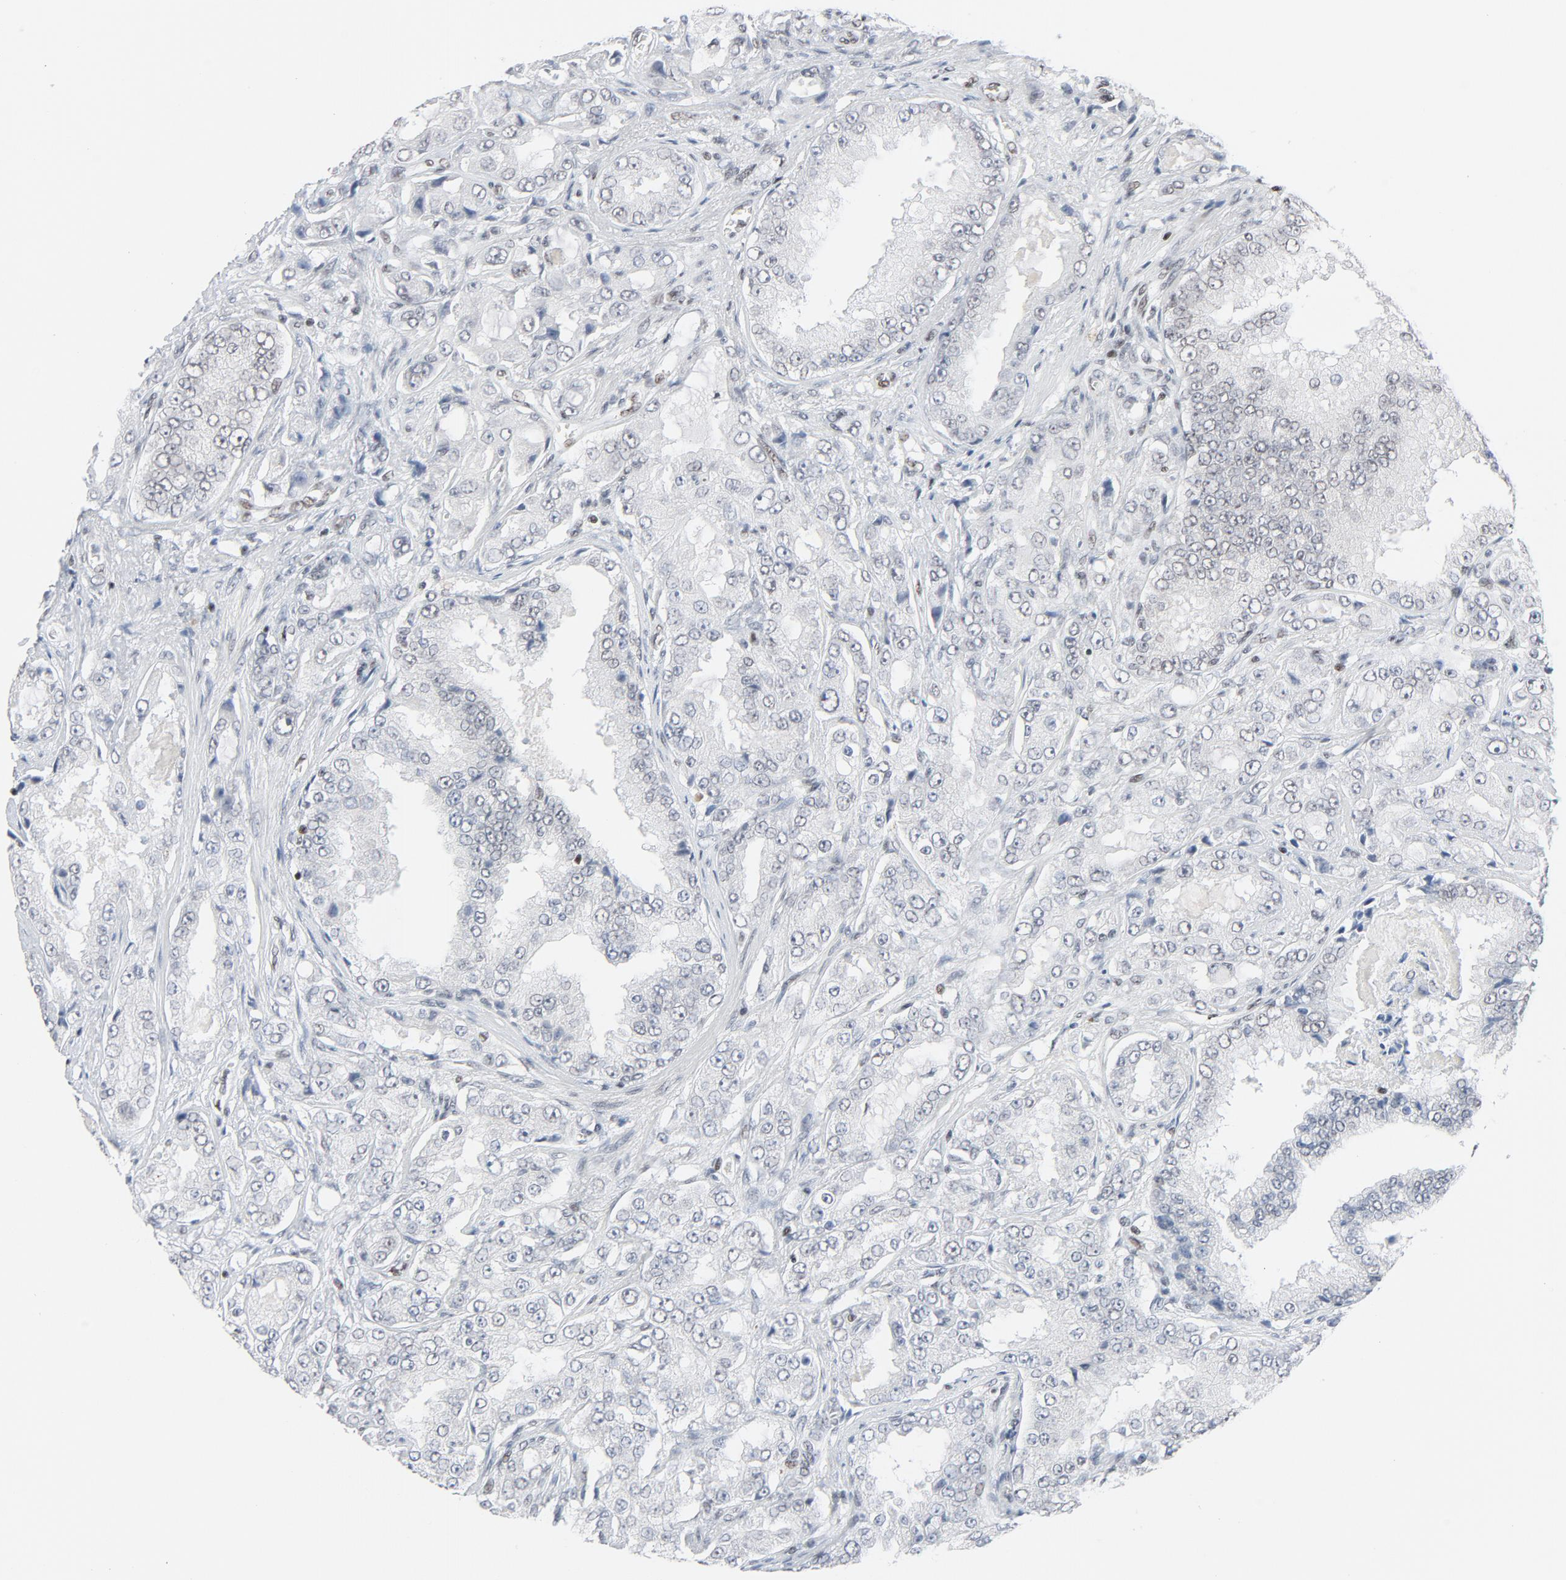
{"staining": {"intensity": "weak", "quantity": "<25%", "location": "nuclear"}, "tissue": "prostate cancer", "cell_type": "Tumor cells", "image_type": "cancer", "snomed": [{"axis": "morphology", "description": "Adenocarcinoma, Medium grade"}, {"axis": "topography", "description": "Prostate"}], "caption": "High power microscopy micrograph of an immunohistochemistry image of prostate cancer, revealing no significant positivity in tumor cells.", "gene": "GABPA", "patient": {"sex": "male", "age": 60}}